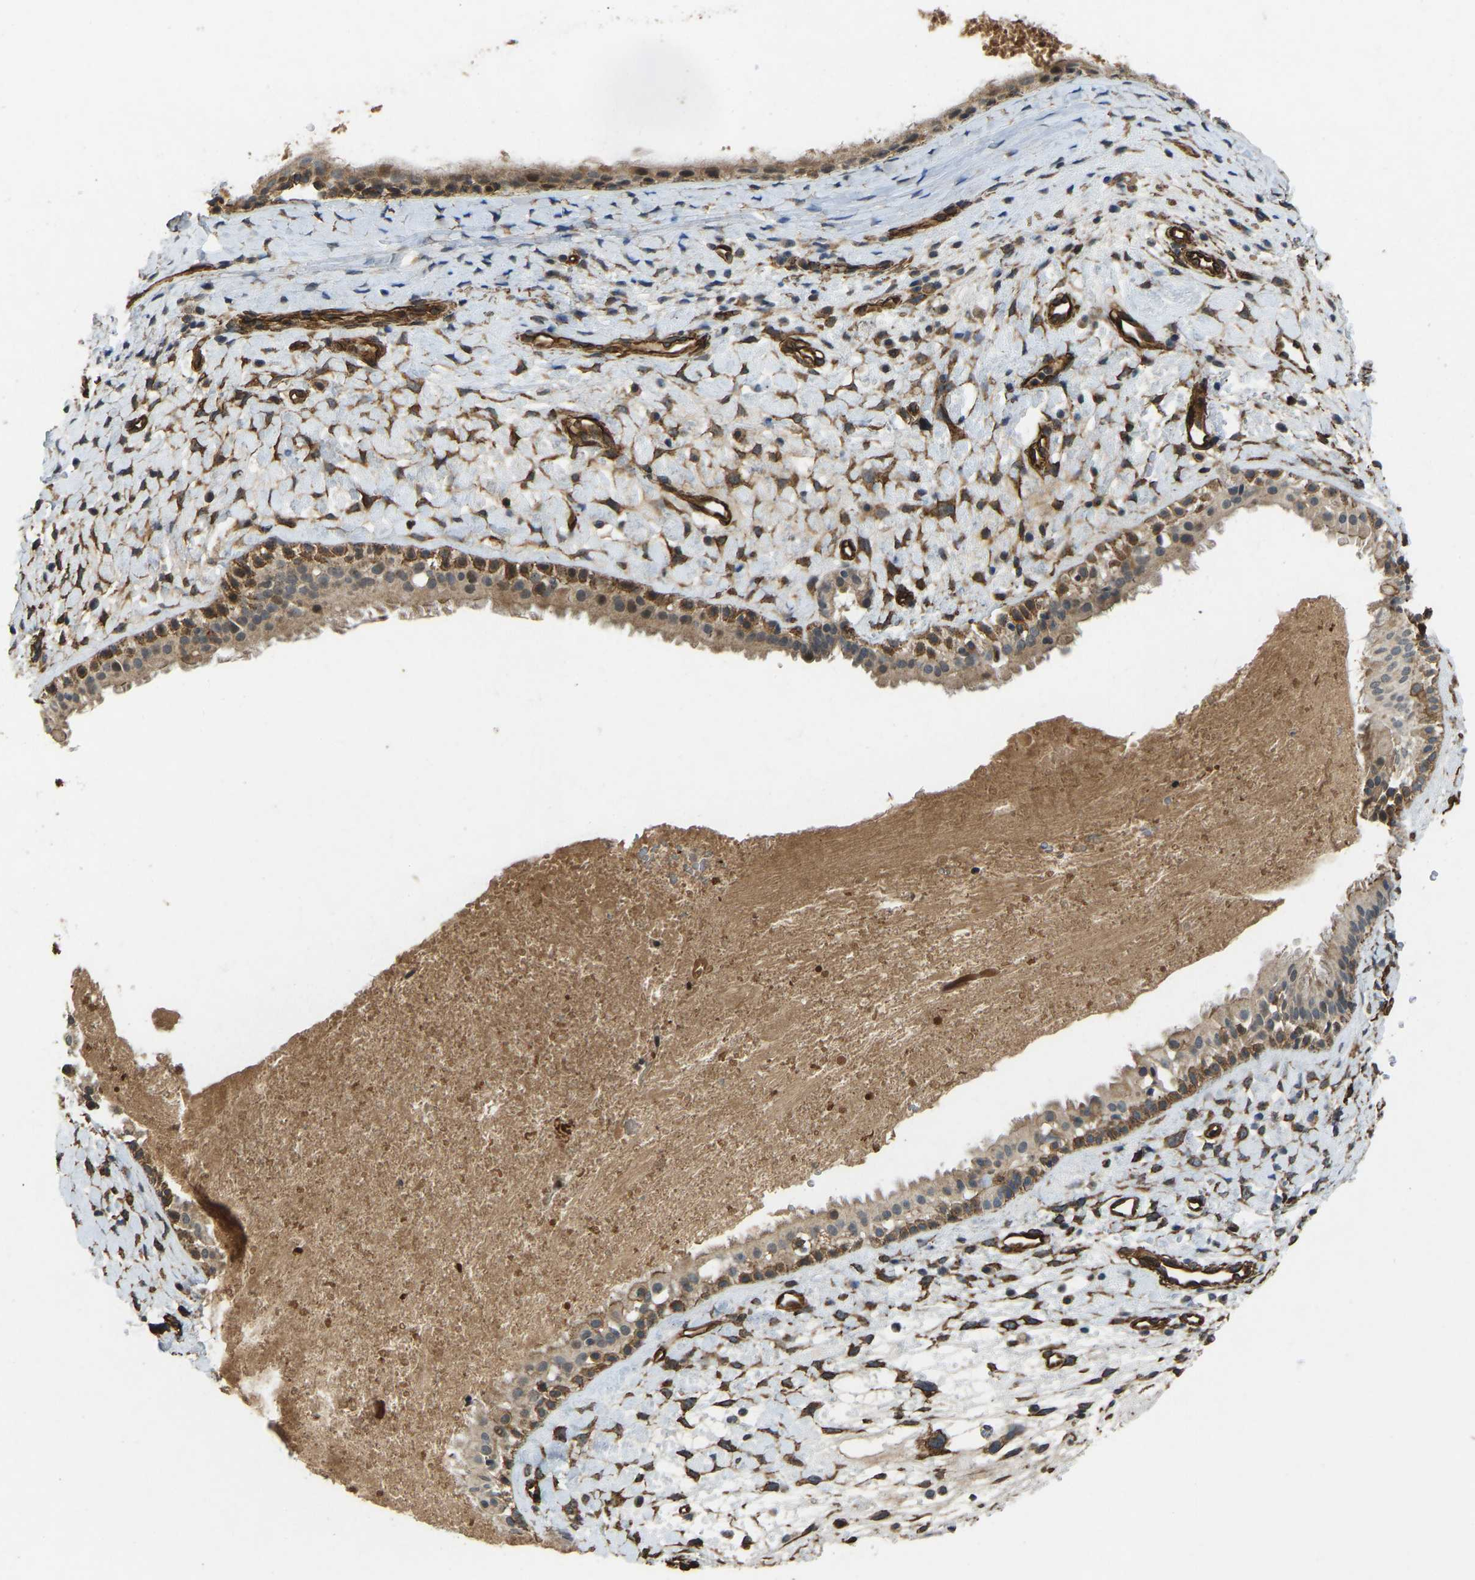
{"staining": {"intensity": "moderate", "quantity": ">75%", "location": "cytoplasmic/membranous"}, "tissue": "nasopharynx", "cell_type": "Respiratory epithelial cells", "image_type": "normal", "snomed": [{"axis": "morphology", "description": "Normal tissue, NOS"}, {"axis": "topography", "description": "Nasopharynx"}], "caption": "Protein staining of normal nasopharynx displays moderate cytoplasmic/membranous expression in approximately >75% of respiratory epithelial cells.", "gene": "NMB", "patient": {"sex": "male", "age": 22}}